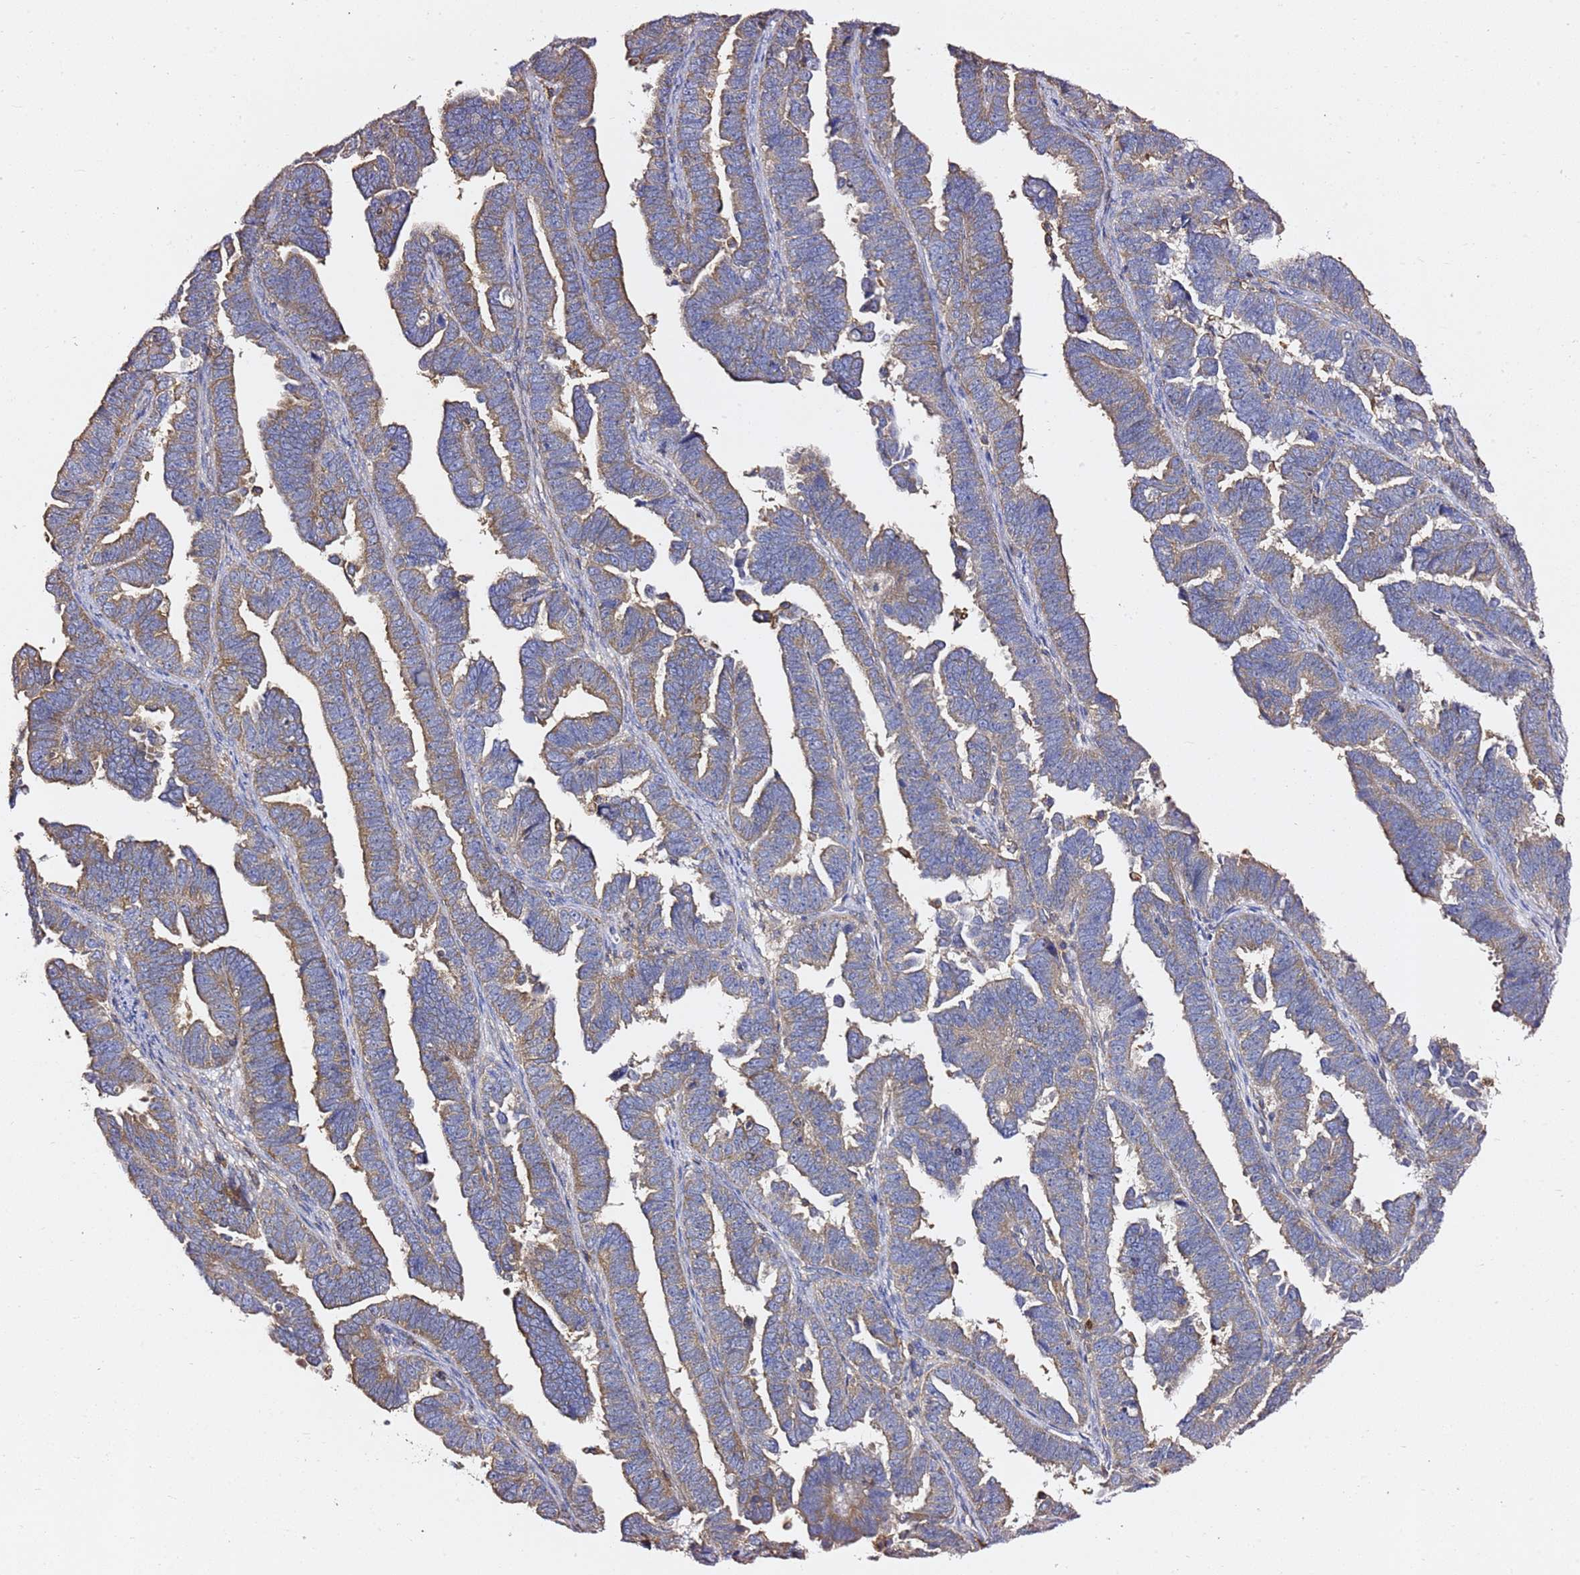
{"staining": {"intensity": "weak", "quantity": "25%-75%", "location": "cytoplasmic/membranous"}, "tissue": "endometrial cancer", "cell_type": "Tumor cells", "image_type": "cancer", "snomed": [{"axis": "morphology", "description": "Adenocarcinoma, NOS"}, {"axis": "topography", "description": "Endometrium"}], "caption": "Approximately 25%-75% of tumor cells in human endometrial cancer (adenocarcinoma) show weak cytoplasmic/membranous protein positivity as visualized by brown immunohistochemical staining.", "gene": "ZFP36L2", "patient": {"sex": "female", "age": 75}}